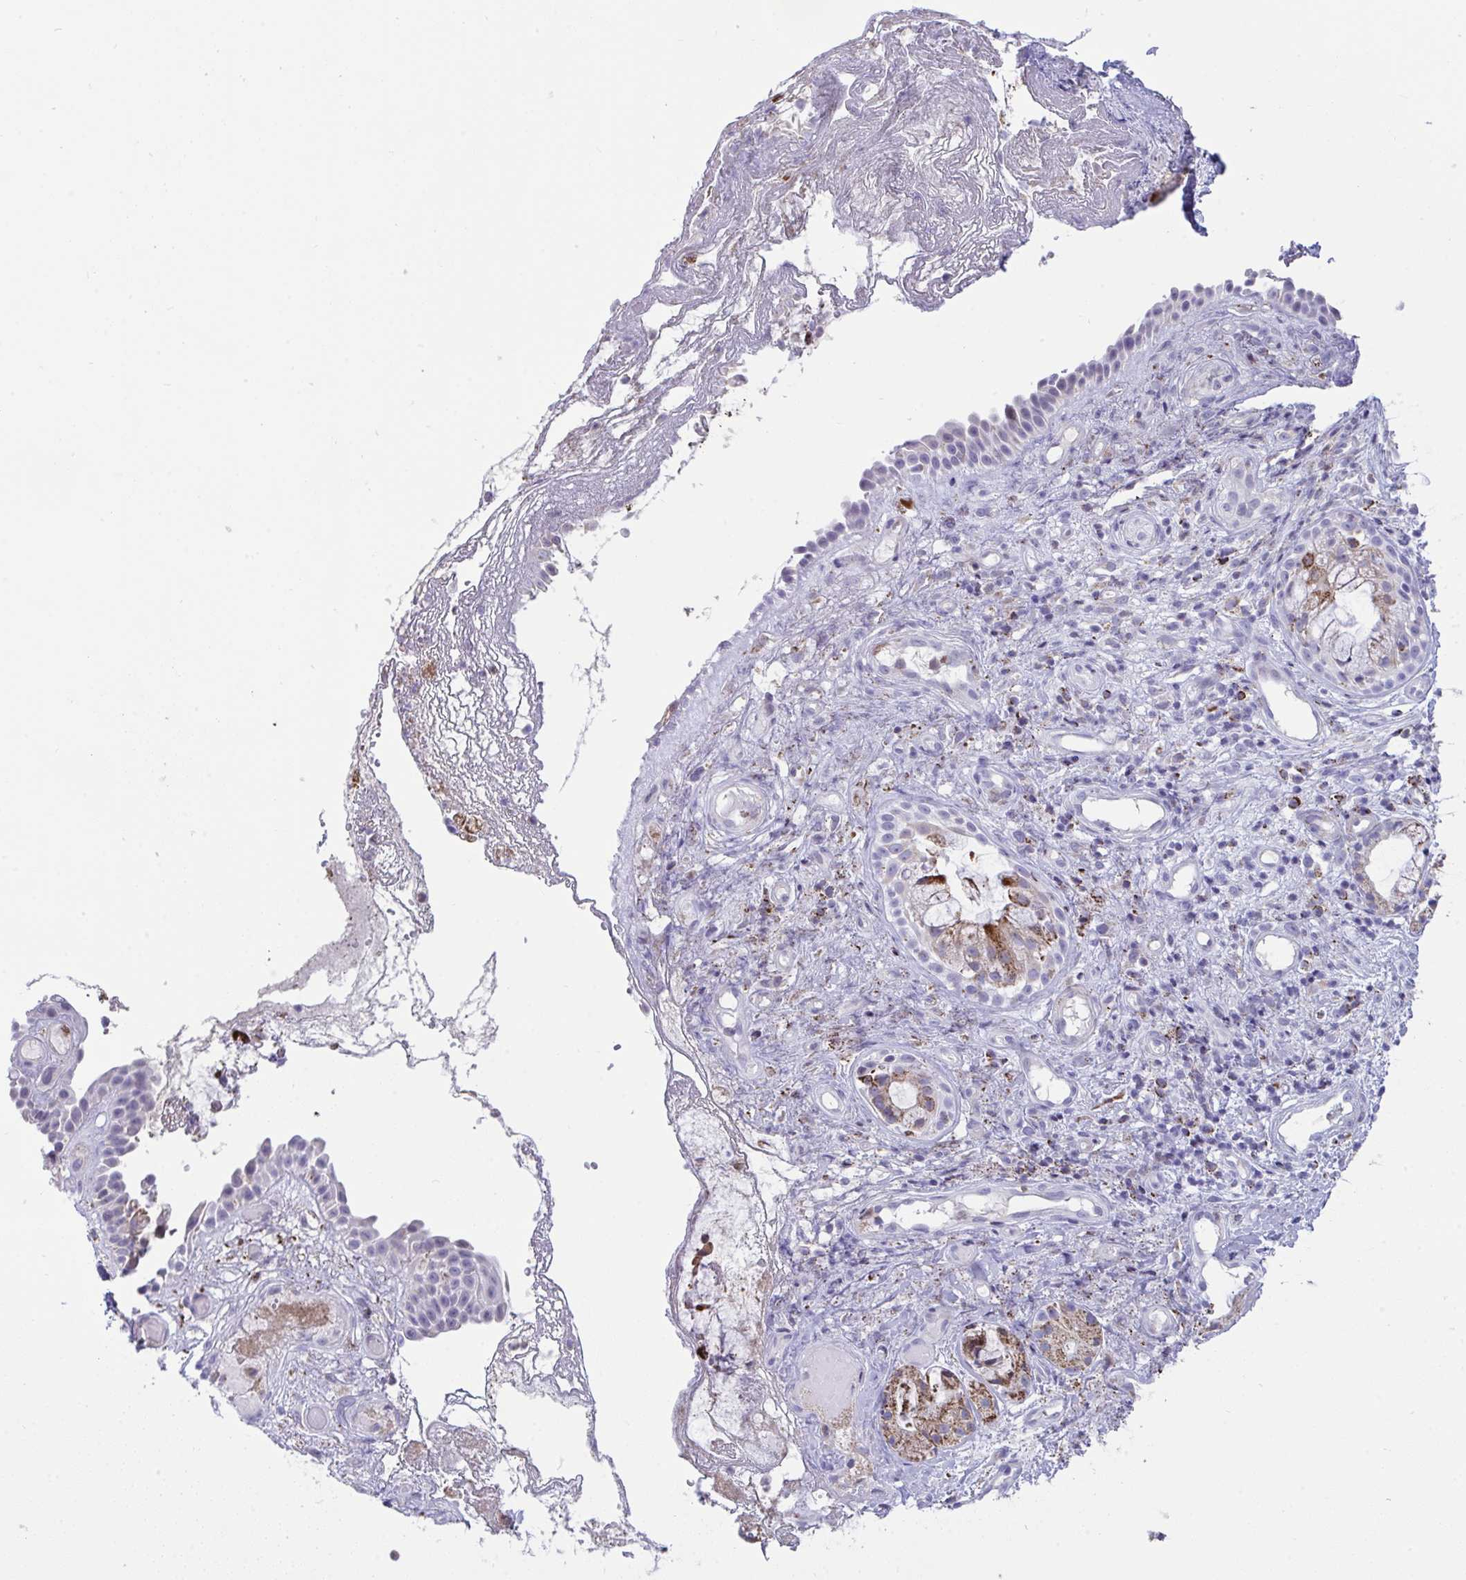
{"staining": {"intensity": "strong", "quantity": "25%-75%", "location": "cytoplasmic/membranous"}, "tissue": "nasopharynx", "cell_type": "Respiratory epithelial cells", "image_type": "normal", "snomed": [{"axis": "morphology", "description": "Normal tissue, NOS"}, {"axis": "morphology", "description": "Inflammation, NOS"}, {"axis": "topography", "description": "Nasopharynx"}], "caption": "This photomicrograph demonstrates immunohistochemistry staining of normal human nasopharynx, with high strong cytoplasmic/membranous staining in approximately 25%-75% of respiratory epithelial cells.", "gene": "PLA2G12B", "patient": {"sex": "male", "age": 54}}